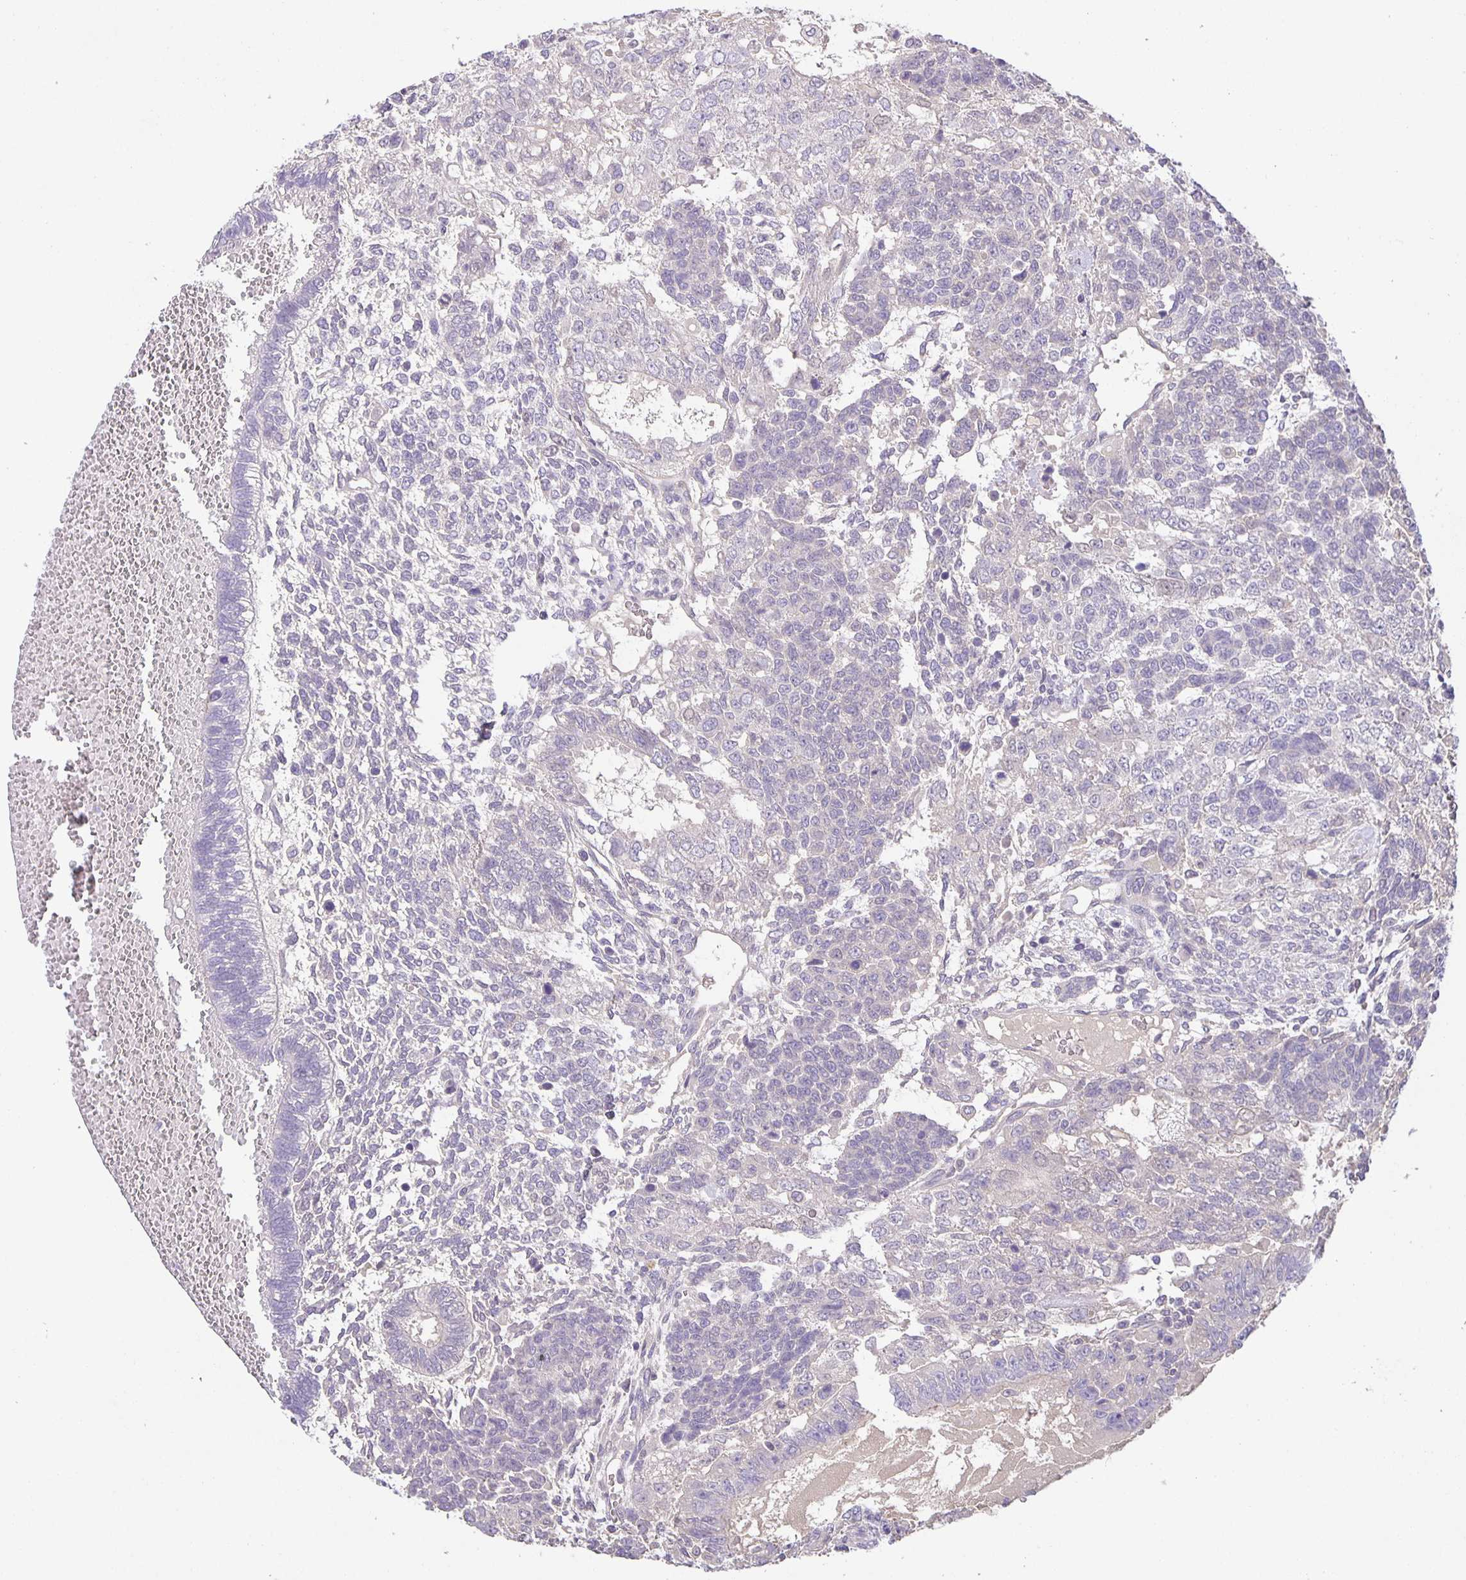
{"staining": {"intensity": "negative", "quantity": "none", "location": "none"}, "tissue": "testis cancer", "cell_type": "Tumor cells", "image_type": "cancer", "snomed": [{"axis": "morphology", "description": "Normal tissue, NOS"}, {"axis": "morphology", "description": "Carcinoma, Embryonal, NOS"}, {"axis": "topography", "description": "Testis"}, {"axis": "topography", "description": "Epididymis"}], "caption": "Testis cancer (embryonal carcinoma) was stained to show a protein in brown. There is no significant staining in tumor cells.", "gene": "PTPN3", "patient": {"sex": "male", "age": 23}}